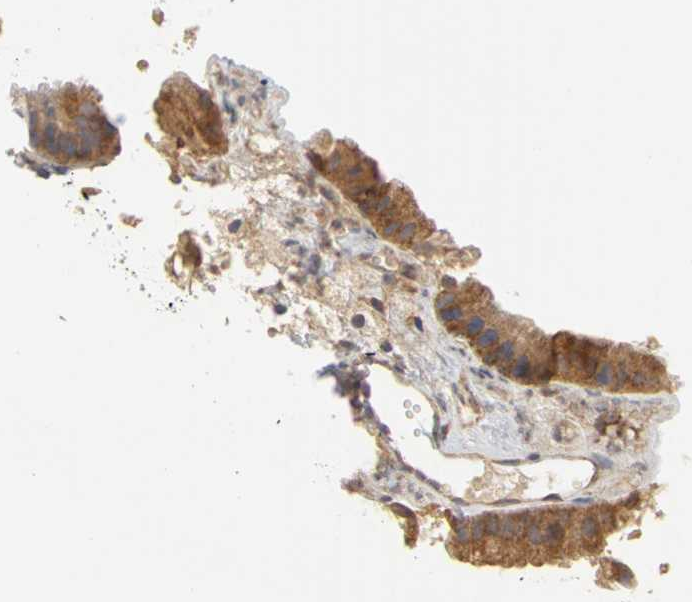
{"staining": {"intensity": "moderate", "quantity": ">75%", "location": "cytoplasmic/membranous"}, "tissue": "gallbladder", "cell_type": "Glandular cells", "image_type": "normal", "snomed": [{"axis": "morphology", "description": "Normal tissue, NOS"}, {"axis": "topography", "description": "Gallbladder"}], "caption": "Normal gallbladder displays moderate cytoplasmic/membranous expression in about >75% of glandular cells.", "gene": "IRAK1", "patient": {"sex": "female", "age": 24}}